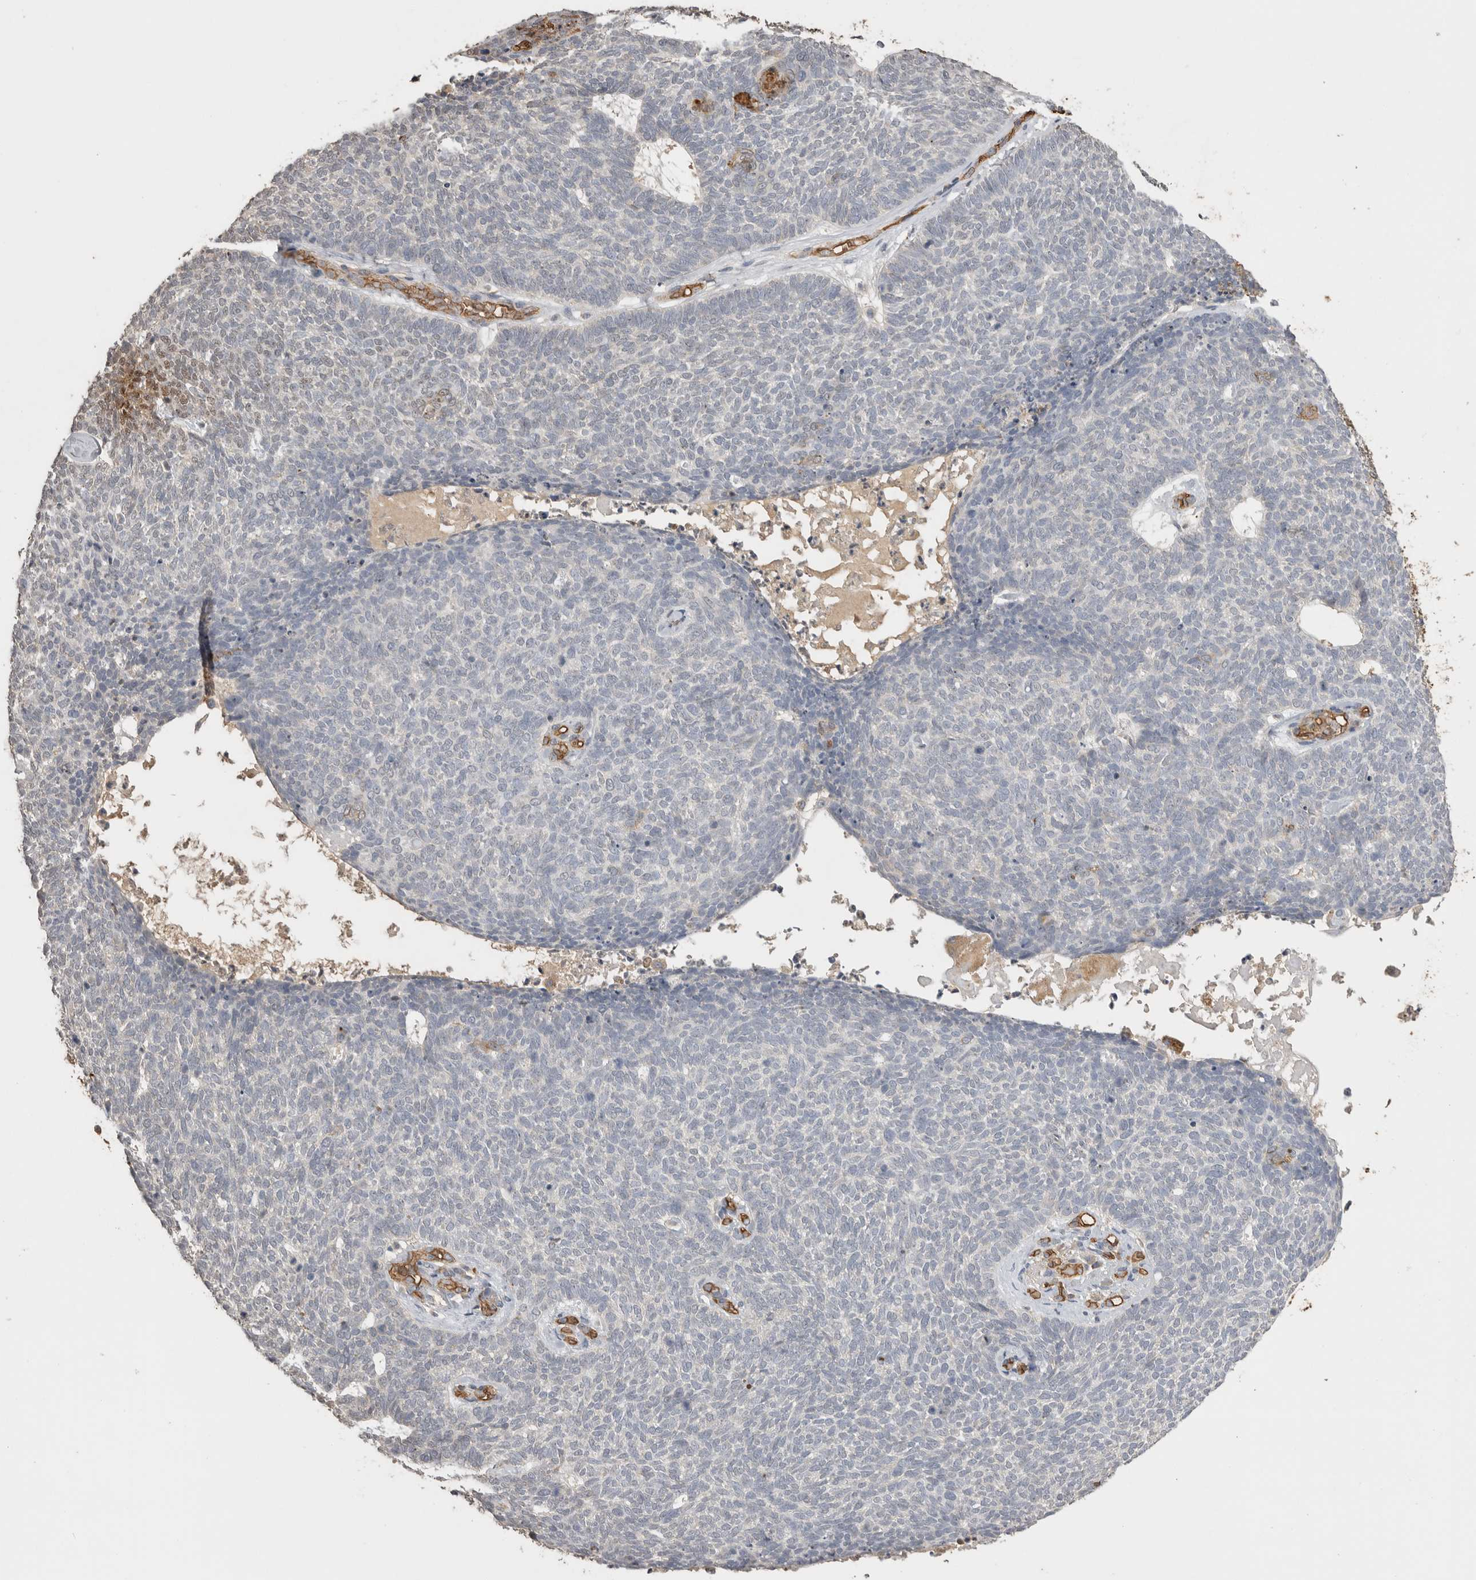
{"staining": {"intensity": "negative", "quantity": "none", "location": "none"}, "tissue": "skin cancer", "cell_type": "Tumor cells", "image_type": "cancer", "snomed": [{"axis": "morphology", "description": "Basal cell carcinoma"}, {"axis": "topography", "description": "Skin"}], "caption": "Protein analysis of skin cancer exhibits no significant expression in tumor cells.", "gene": "IL27", "patient": {"sex": "female", "age": 84}}